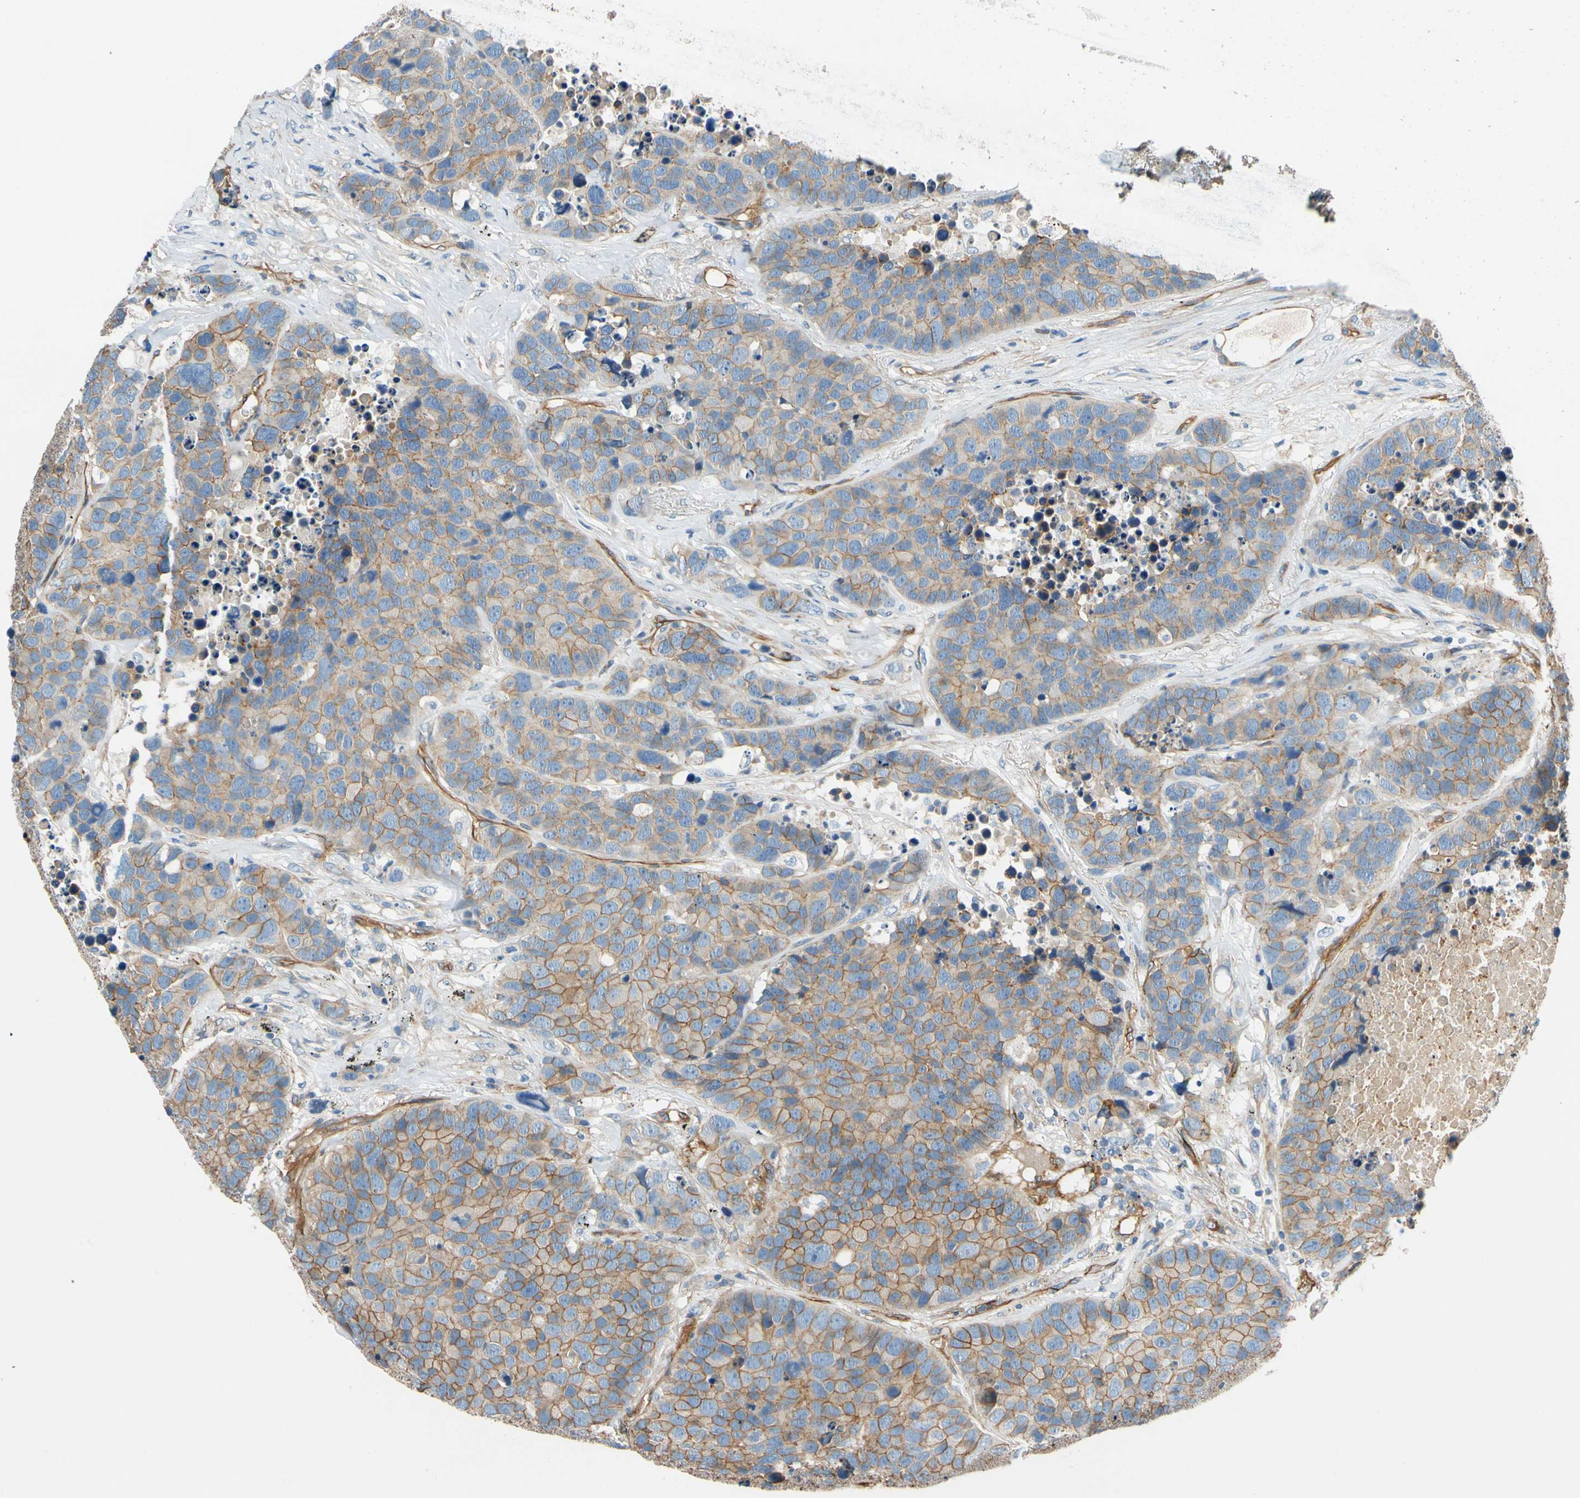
{"staining": {"intensity": "weak", "quantity": "25%-75%", "location": "cytoplasmic/membranous"}, "tissue": "carcinoid", "cell_type": "Tumor cells", "image_type": "cancer", "snomed": [{"axis": "morphology", "description": "Carcinoid, malignant, NOS"}, {"axis": "topography", "description": "Lung"}], "caption": "Carcinoid was stained to show a protein in brown. There is low levels of weak cytoplasmic/membranous expression in approximately 25%-75% of tumor cells.", "gene": "SPTAN1", "patient": {"sex": "male", "age": 60}}